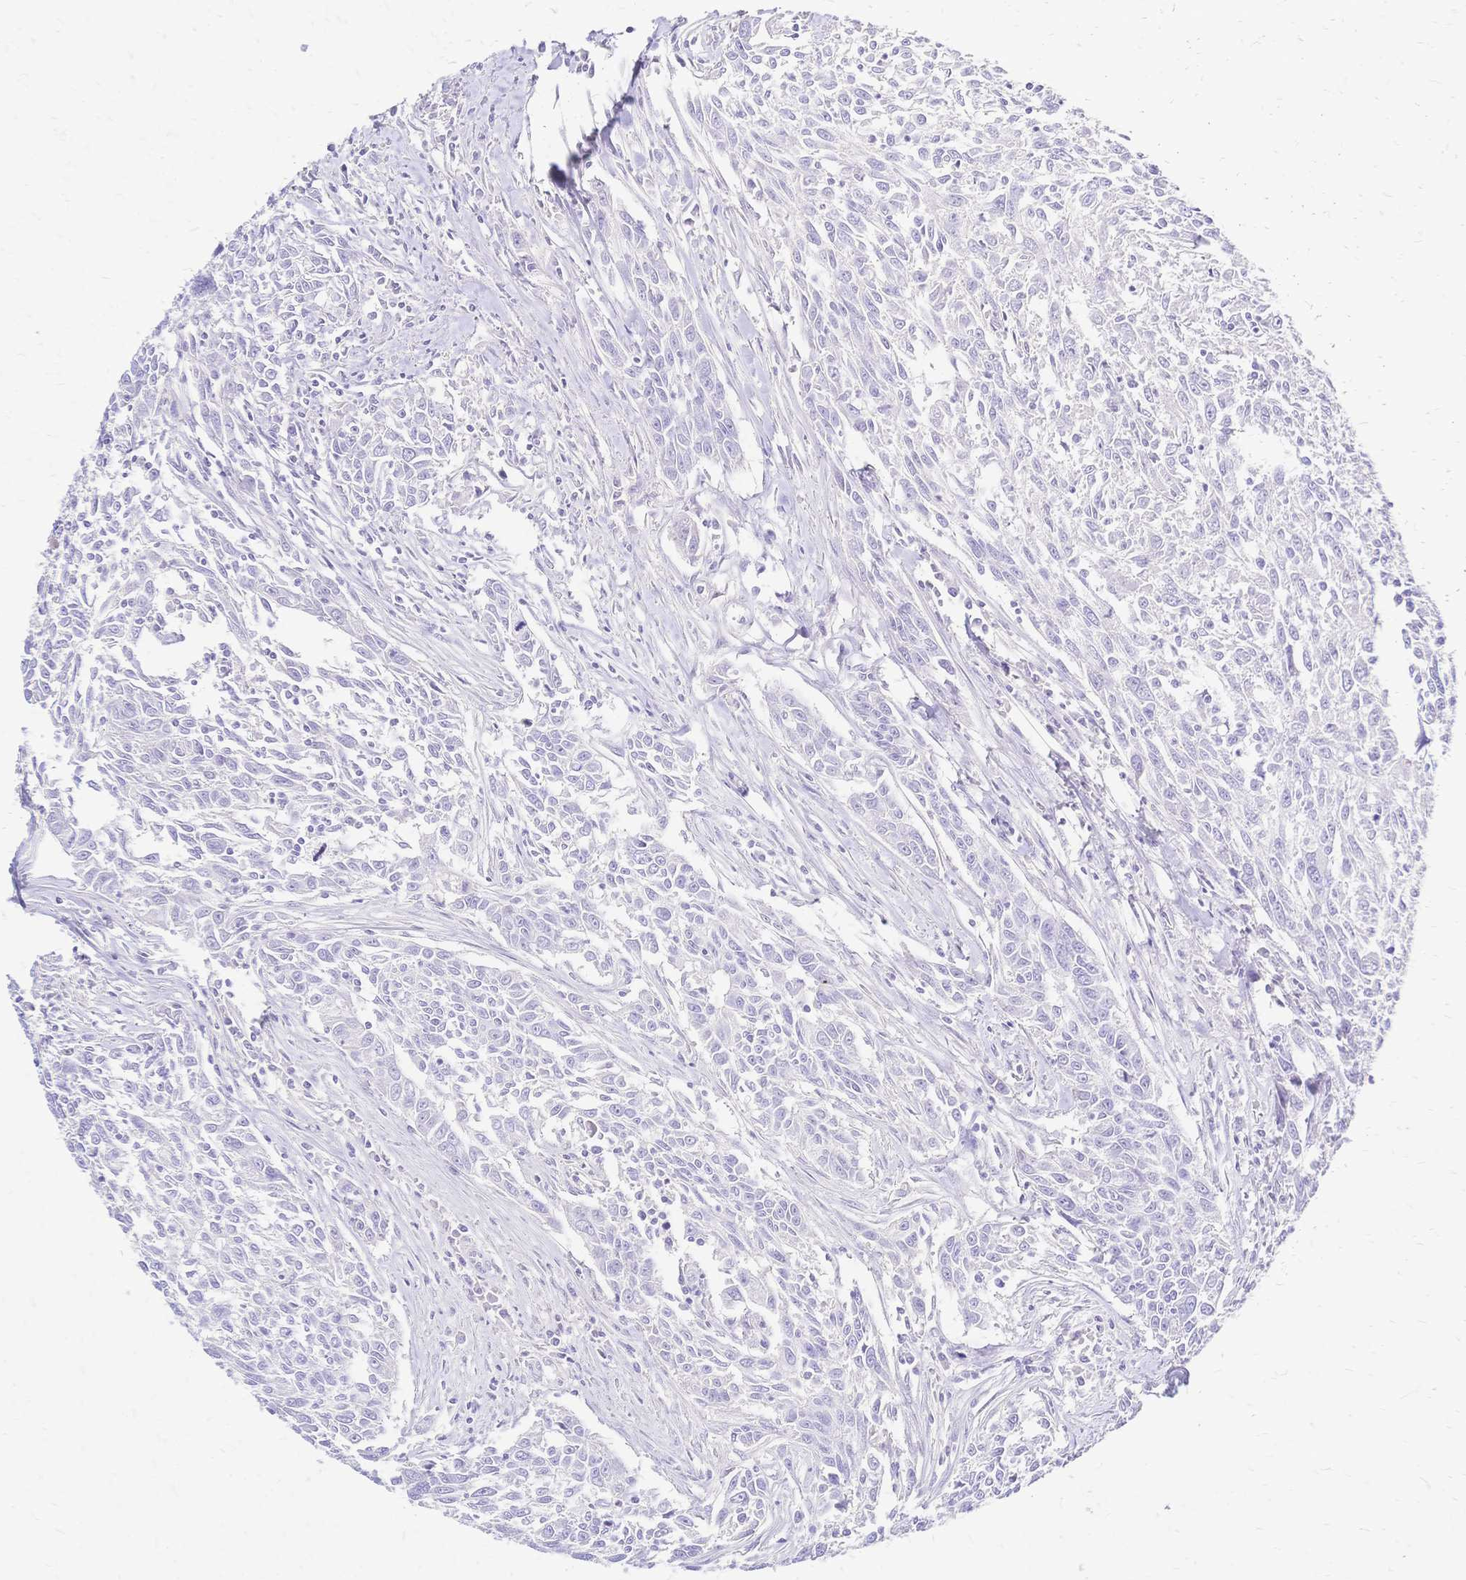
{"staining": {"intensity": "negative", "quantity": "none", "location": "none"}, "tissue": "breast cancer", "cell_type": "Tumor cells", "image_type": "cancer", "snomed": [{"axis": "morphology", "description": "Duct carcinoma"}, {"axis": "topography", "description": "Breast"}], "caption": "Immunohistochemistry image of breast cancer (intraductal carcinoma) stained for a protein (brown), which shows no staining in tumor cells.", "gene": "FA2H", "patient": {"sex": "female", "age": 50}}